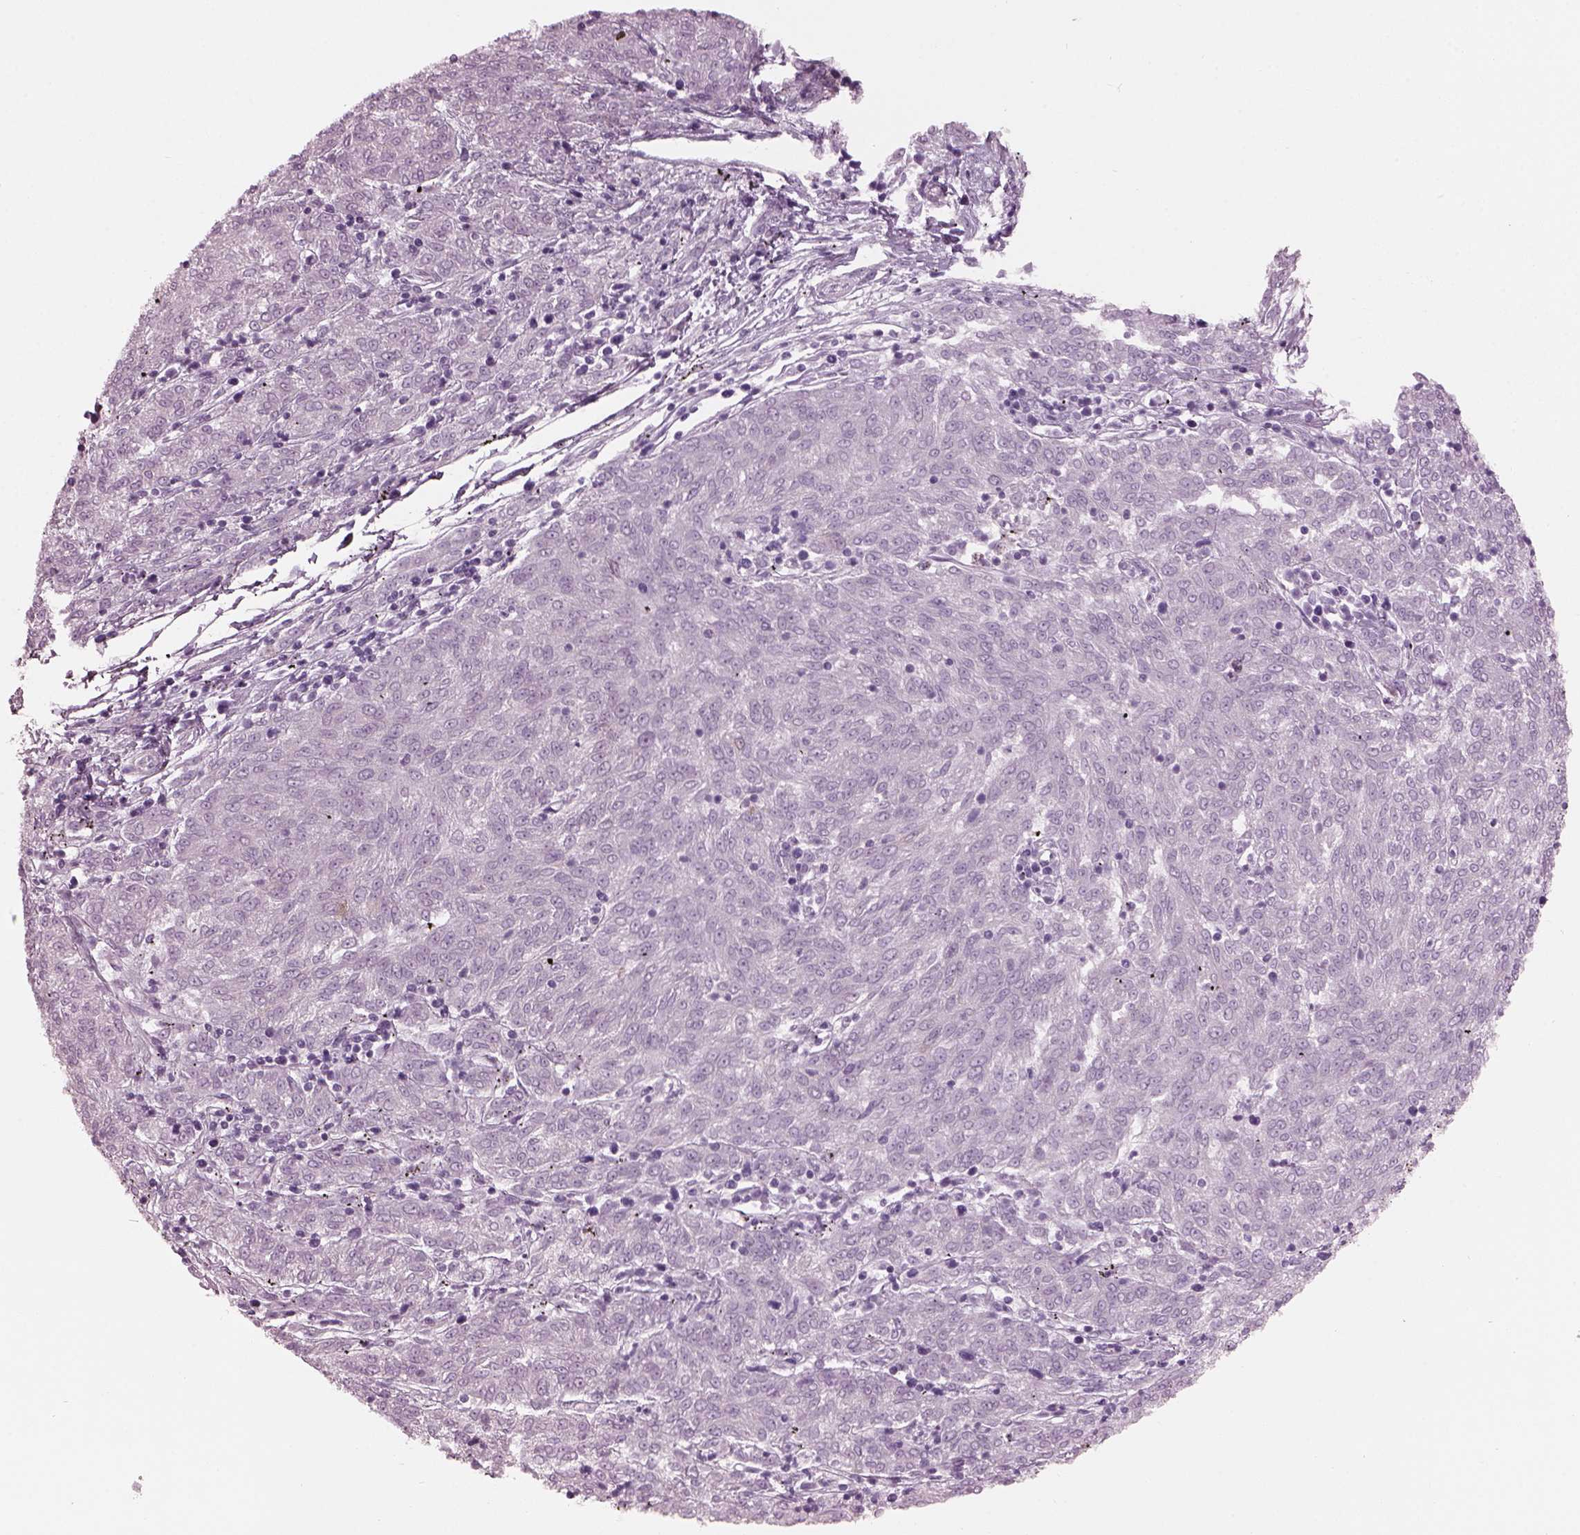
{"staining": {"intensity": "negative", "quantity": "none", "location": "none"}, "tissue": "melanoma", "cell_type": "Tumor cells", "image_type": "cancer", "snomed": [{"axis": "morphology", "description": "Malignant melanoma, NOS"}, {"axis": "topography", "description": "Skin"}], "caption": "Tumor cells show no significant protein staining in malignant melanoma.", "gene": "HYDIN", "patient": {"sex": "female", "age": 72}}